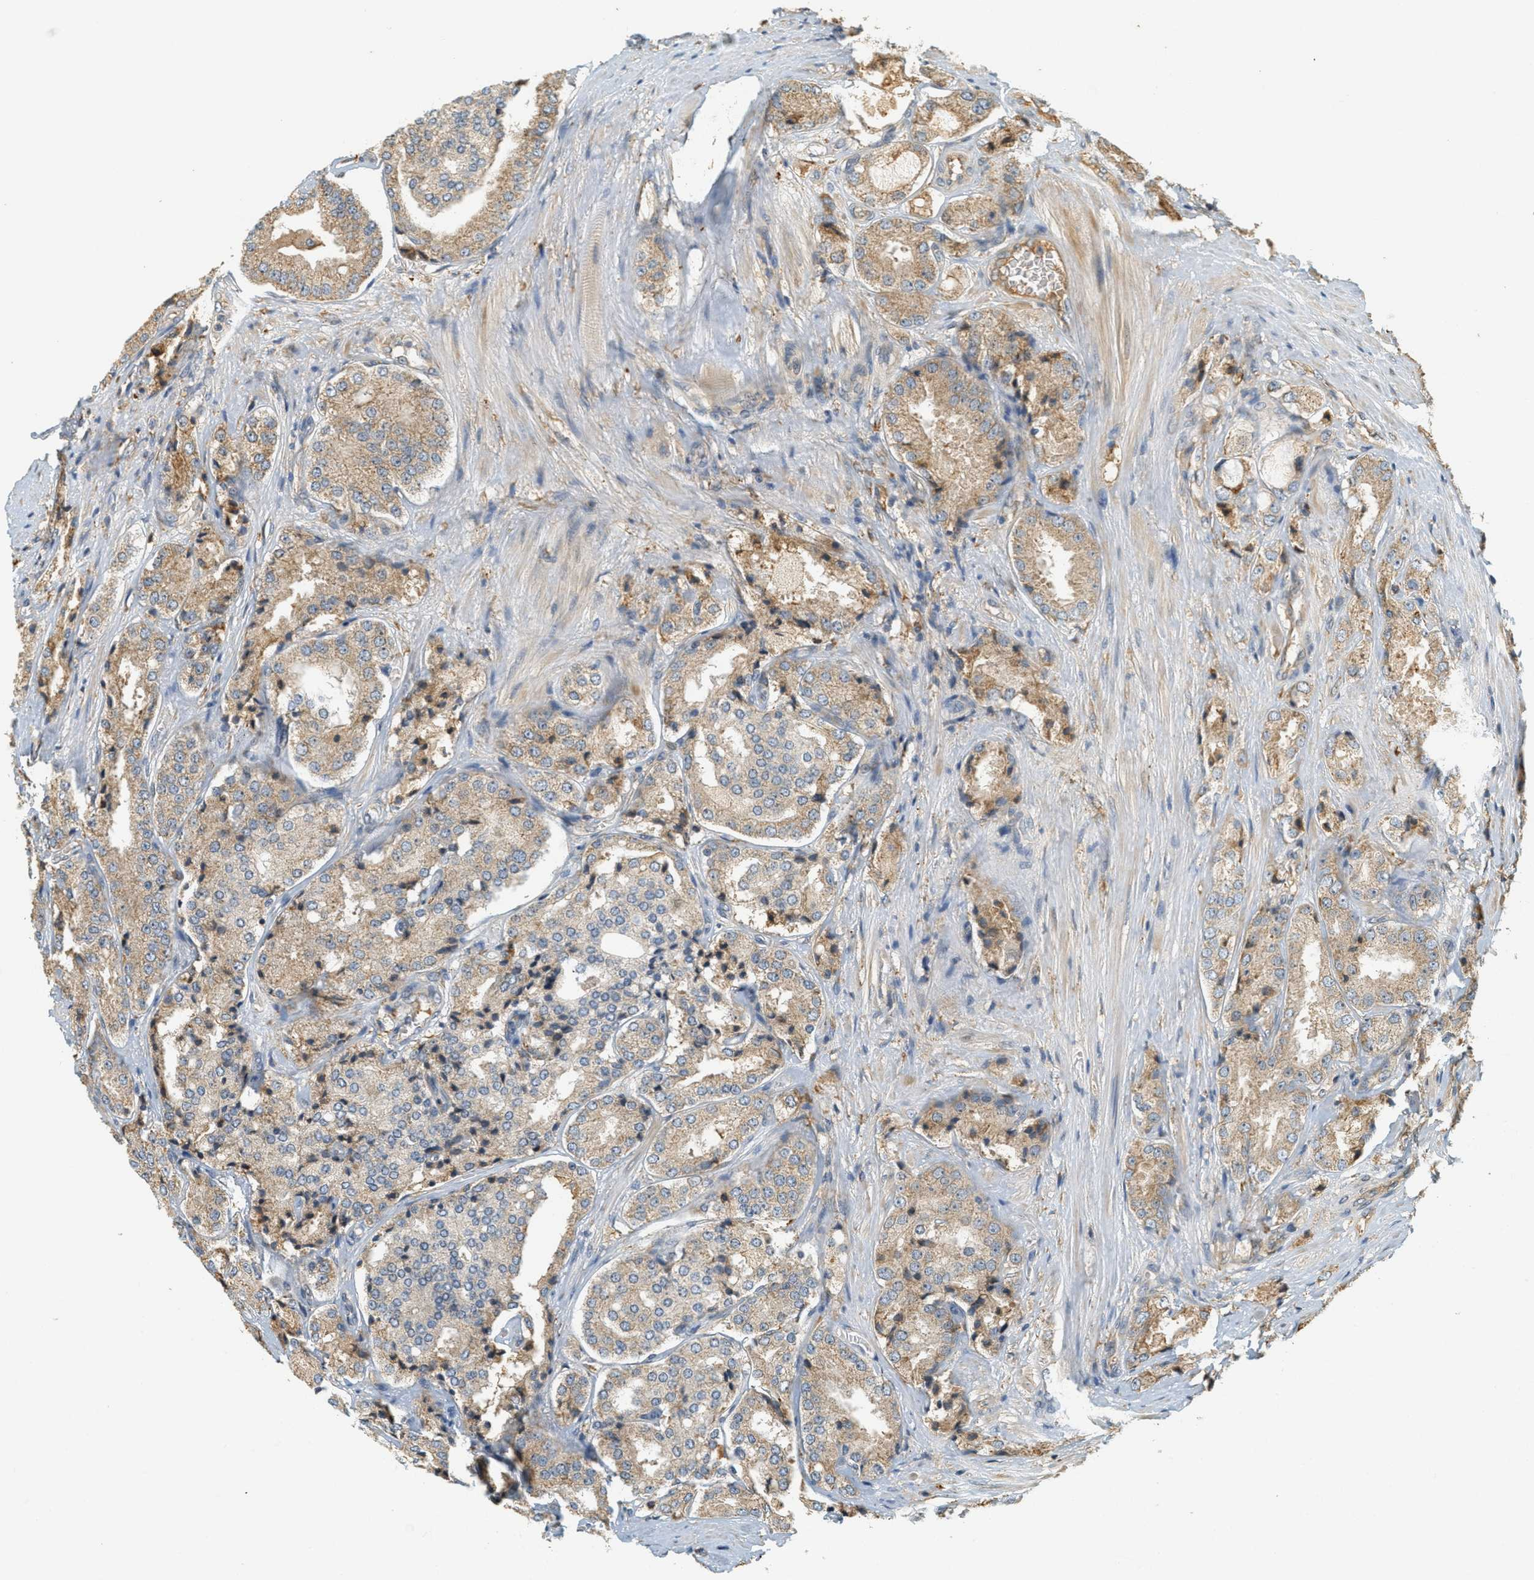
{"staining": {"intensity": "weak", "quantity": ">75%", "location": "cytoplasmic/membranous"}, "tissue": "prostate cancer", "cell_type": "Tumor cells", "image_type": "cancer", "snomed": [{"axis": "morphology", "description": "Adenocarcinoma, High grade"}, {"axis": "topography", "description": "Prostate"}], "caption": "Prostate cancer (adenocarcinoma (high-grade)) stained with a protein marker exhibits weak staining in tumor cells.", "gene": "PDK1", "patient": {"sex": "male", "age": 65}}